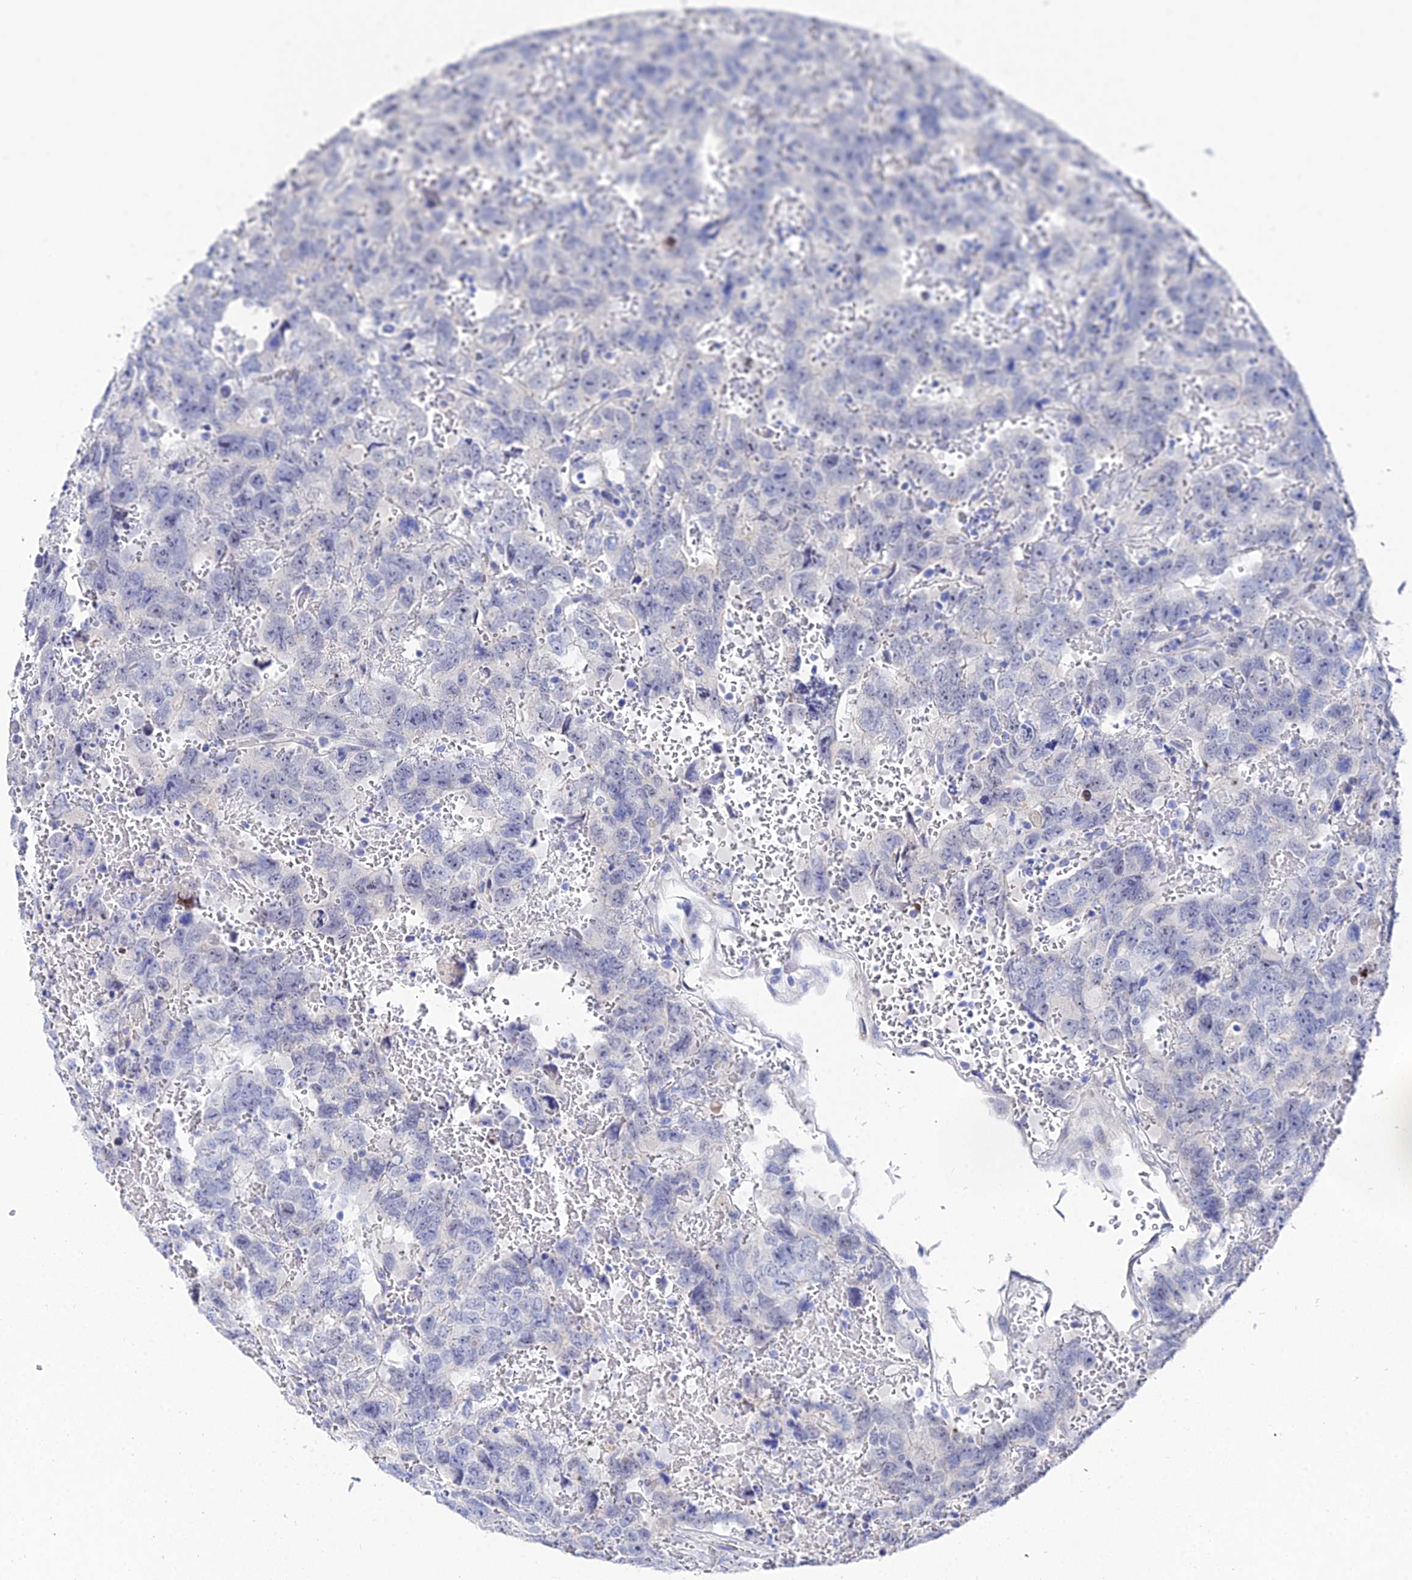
{"staining": {"intensity": "negative", "quantity": "none", "location": "none"}, "tissue": "testis cancer", "cell_type": "Tumor cells", "image_type": "cancer", "snomed": [{"axis": "morphology", "description": "Carcinoma, Embryonal, NOS"}, {"axis": "topography", "description": "Testis"}], "caption": "Micrograph shows no protein positivity in tumor cells of testis cancer tissue. The staining is performed using DAB brown chromogen with nuclei counter-stained in using hematoxylin.", "gene": "KRT17", "patient": {"sex": "male", "age": 45}}